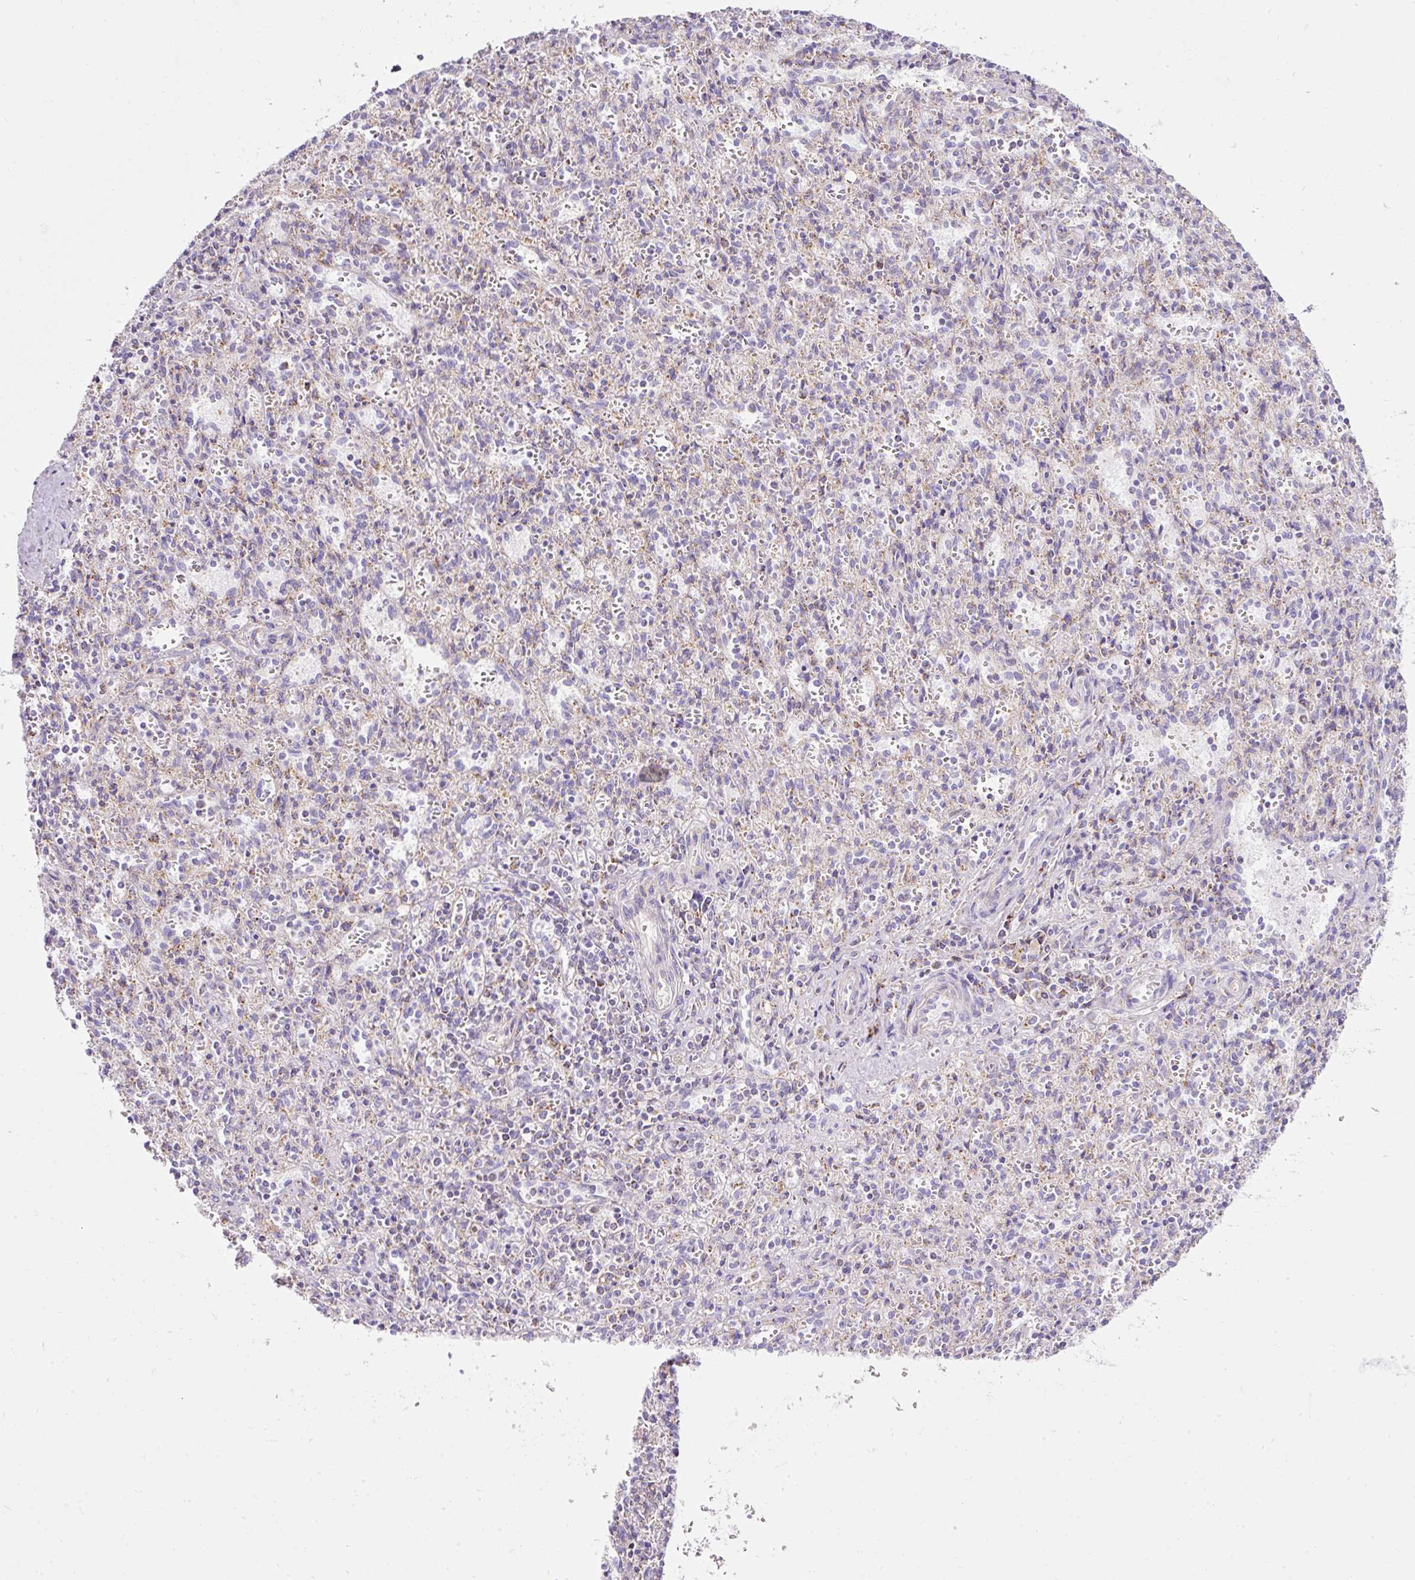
{"staining": {"intensity": "moderate", "quantity": "<25%", "location": "cytoplasmic/membranous"}, "tissue": "spleen", "cell_type": "Cells in red pulp", "image_type": "normal", "snomed": [{"axis": "morphology", "description": "Normal tissue, NOS"}, {"axis": "topography", "description": "Spleen"}], "caption": "A photomicrograph of human spleen stained for a protein demonstrates moderate cytoplasmic/membranous brown staining in cells in red pulp.", "gene": "PLPP2", "patient": {"sex": "female", "age": 26}}